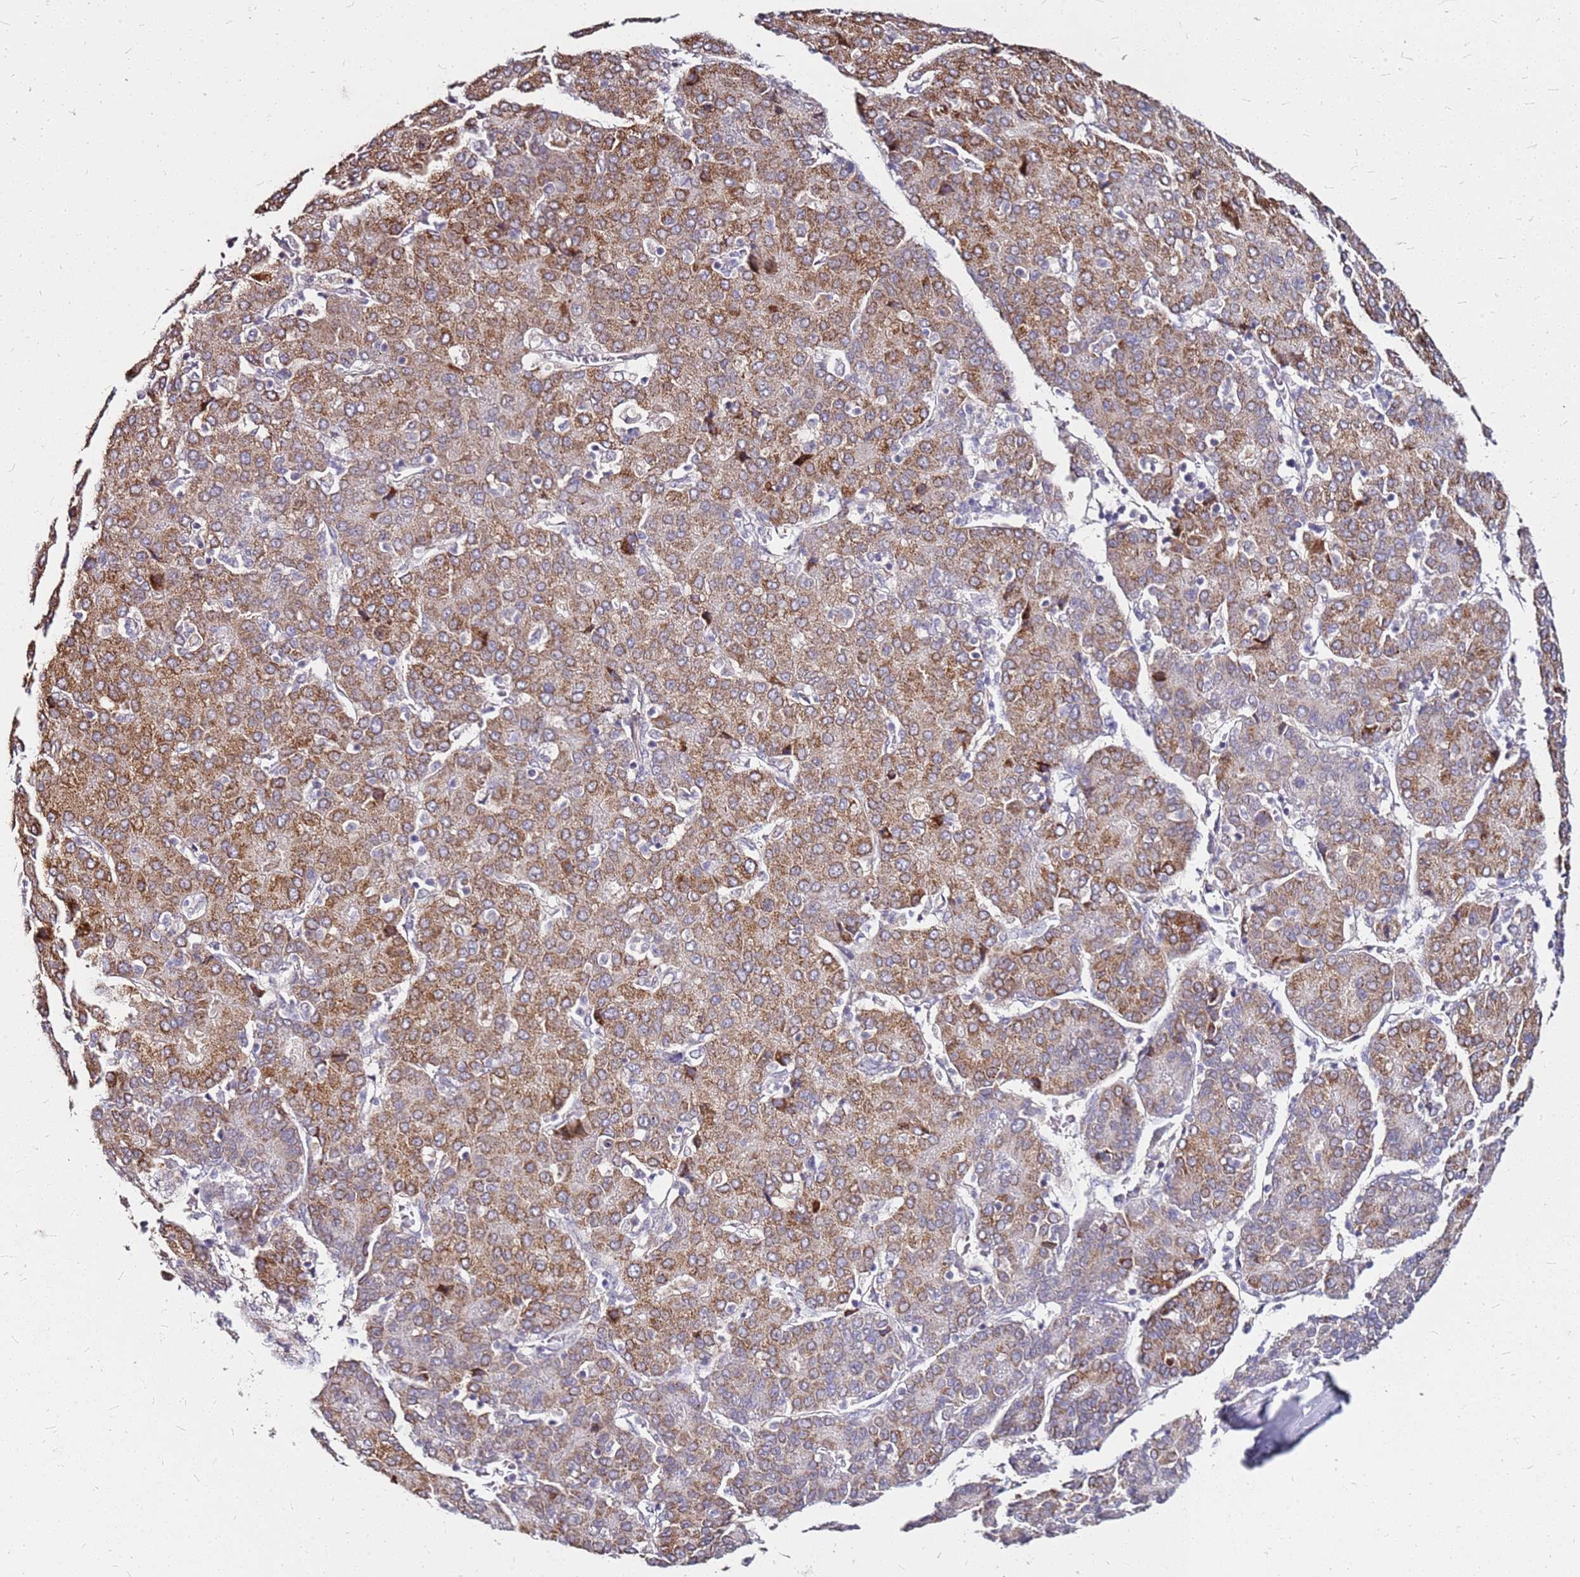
{"staining": {"intensity": "moderate", "quantity": ">75%", "location": "cytoplasmic/membranous"}, "tissue": "liver cancer", "cell_type": "Tumor cells", "image_type": "cancer", "snomed": [{"axis": "morphology", "description": "Carcinoma, Hepatocellular, NOS"}, {"axis": "topography", "description": "Liver"}], "caption": "Liver cancer stained for a protein reveals moderate cytoplasmic/membranous positivity in tumor cells.", "gene": "DCDC2C", "patient": {"sex": "male", "age": 65}}